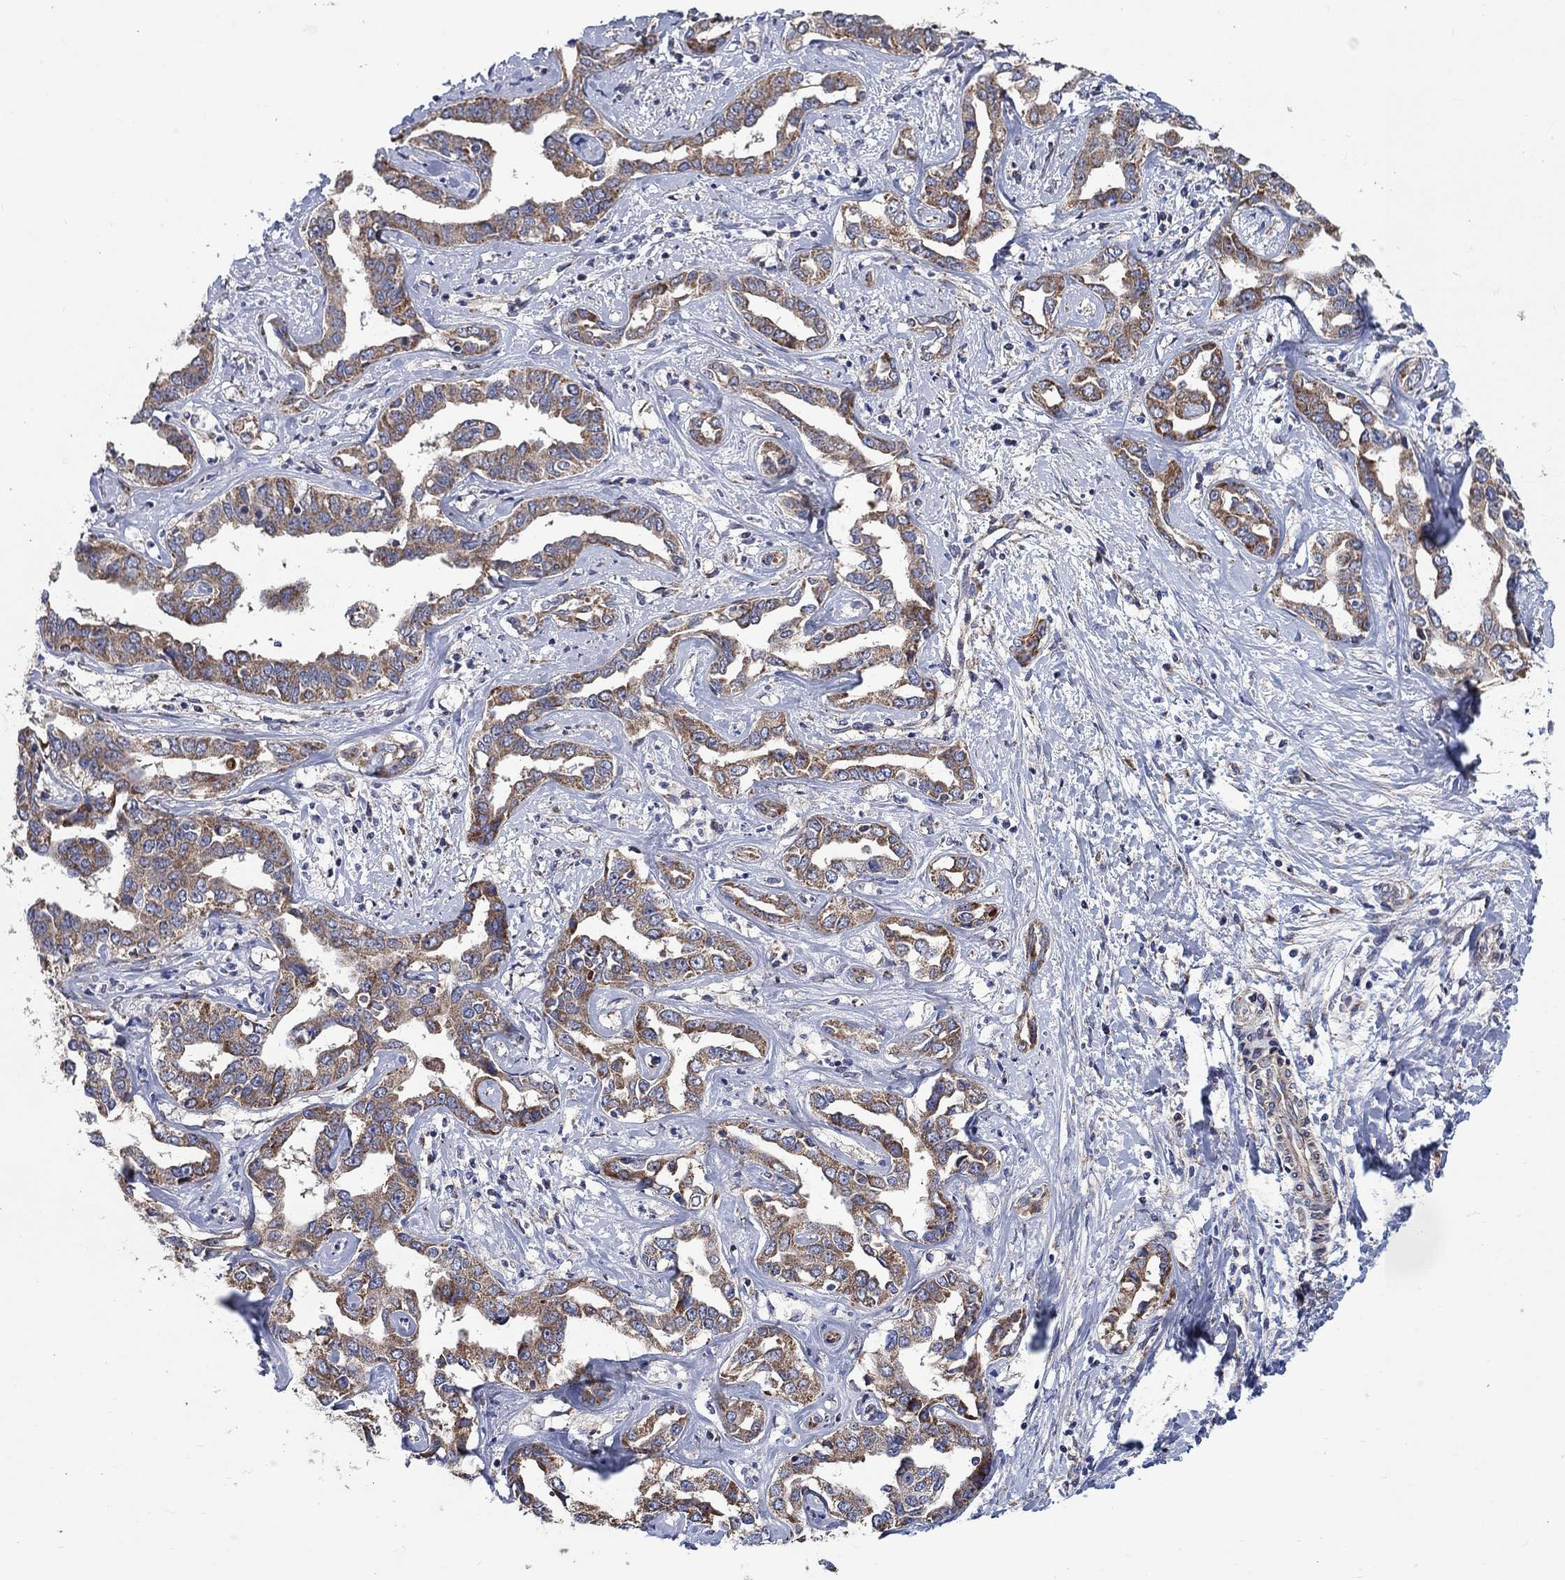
{"staining": {"intensity": "weak", "quantity": ">75%", "location": "cytoplasmic/membranous"}, "tissue": "liver cancer", "cell_type": "Tumor cells", "image_type": "cancer", "snomed": [{"axis": "morphology", "description": "Cholangiocarcinoma"}, {"axis": "topography", "description": "Liver"}], "caption": "This histopathology image demonstrates liver cancer (cholangiocarcinoma) stained with immunohistochemistry (IHC) to label a protein in brown. The cytoplasmic/membranous of tumor cells show weak positivity for the protein. Nuclei are counter-stained blue.", "gene": "RPLP0", "patient": {"sex": "male", "age": 59}}